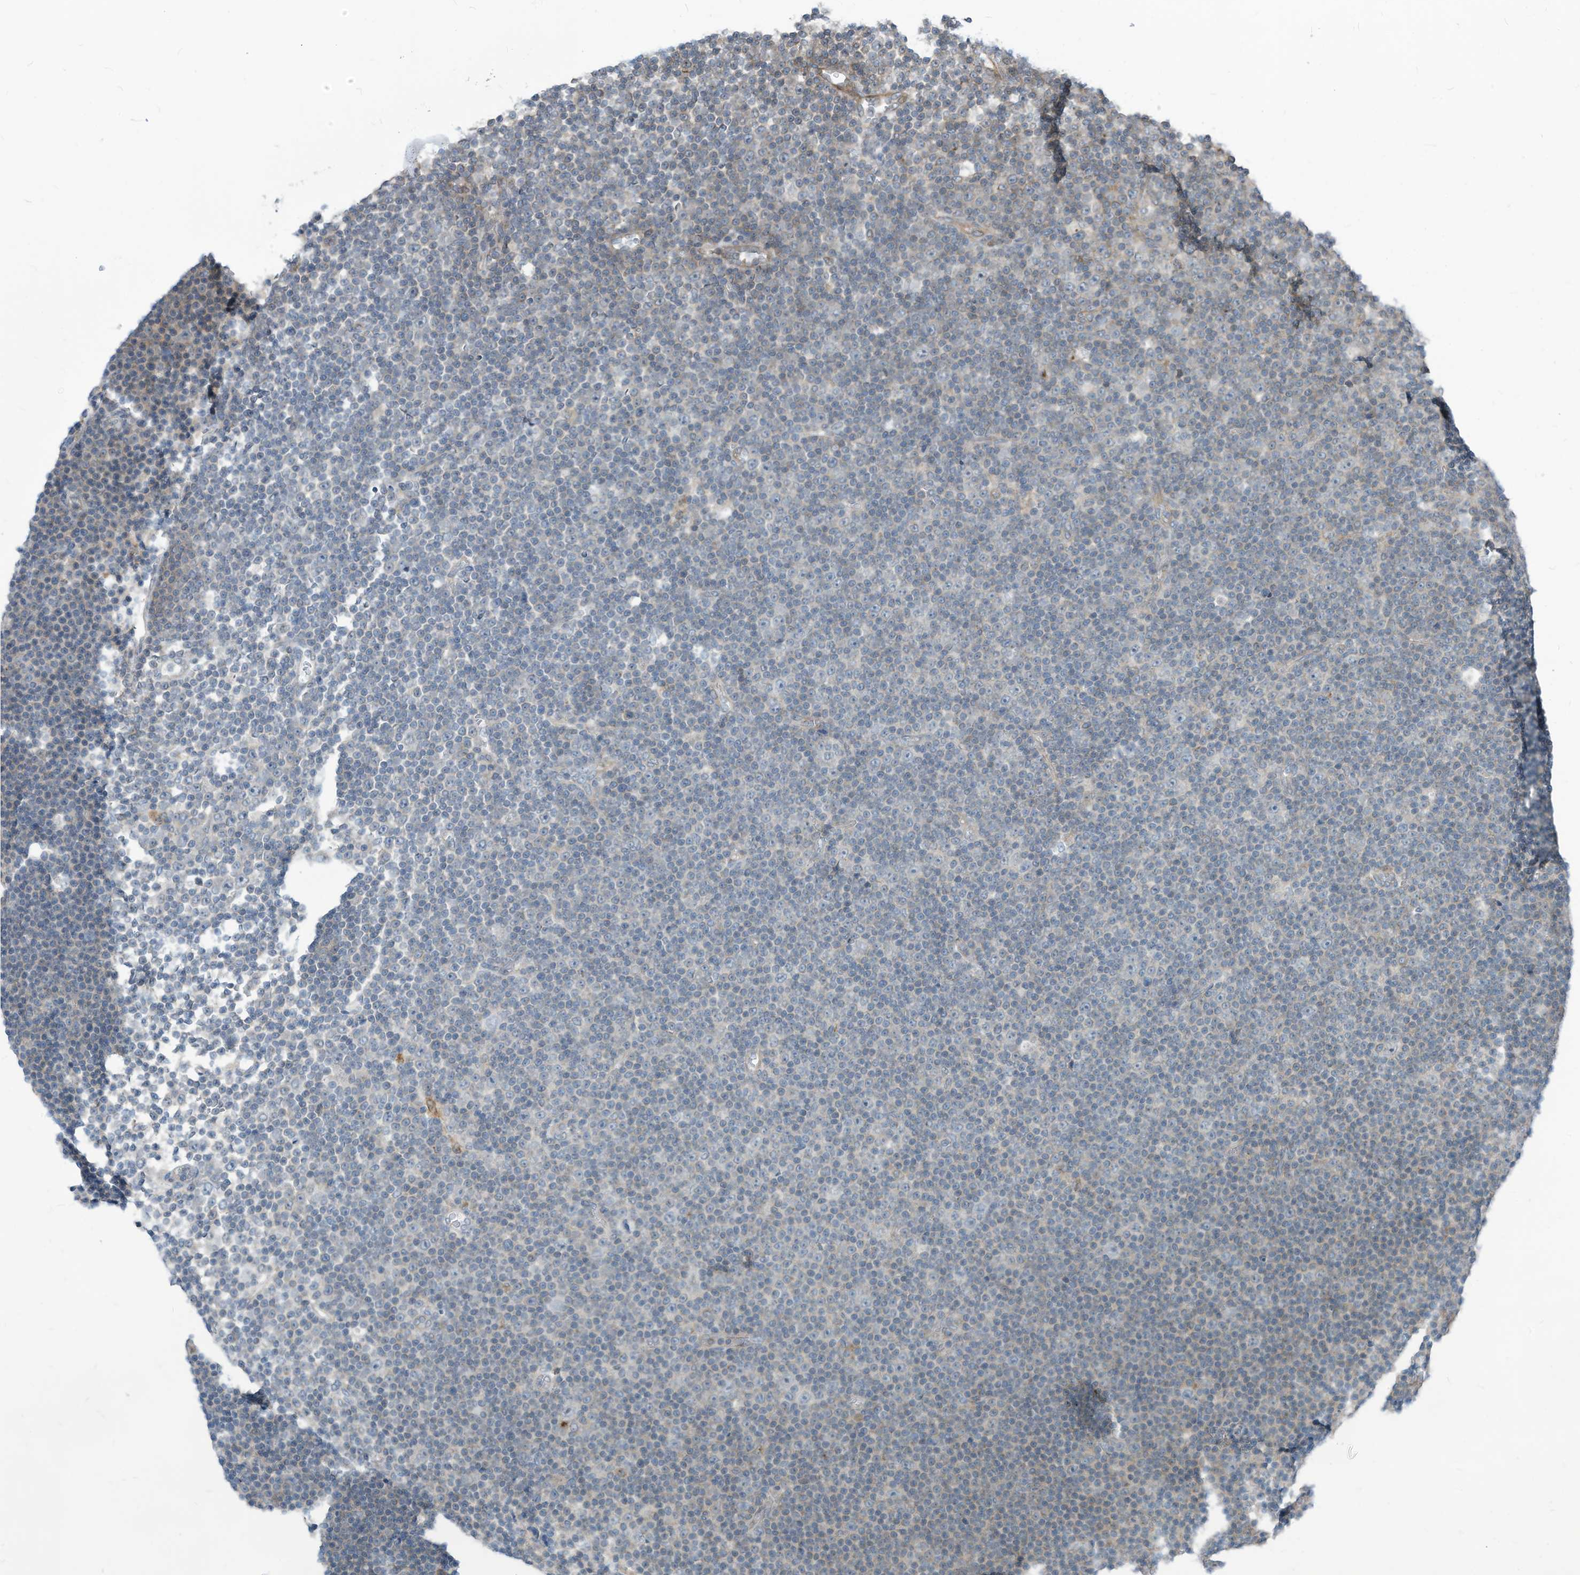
{"staining": {"intensity": "negative", "quantity": "none", "location": "none"}, "tissue": "lymphoma", "cell_type": "Tumor cells", "image_type": "cancer", "snomed": [{"axis": "morphology", "description": "Malignant lymphoma, non-Hodgkin's type, Low grade"}, {"axis": "topography", "description": "Lymph node"}], "caption": "IHC of human lymphoma exhibits no staining in tumor cells.", "gene": "GPATCH3", "patient": {"sex": "female", "age": 67}}